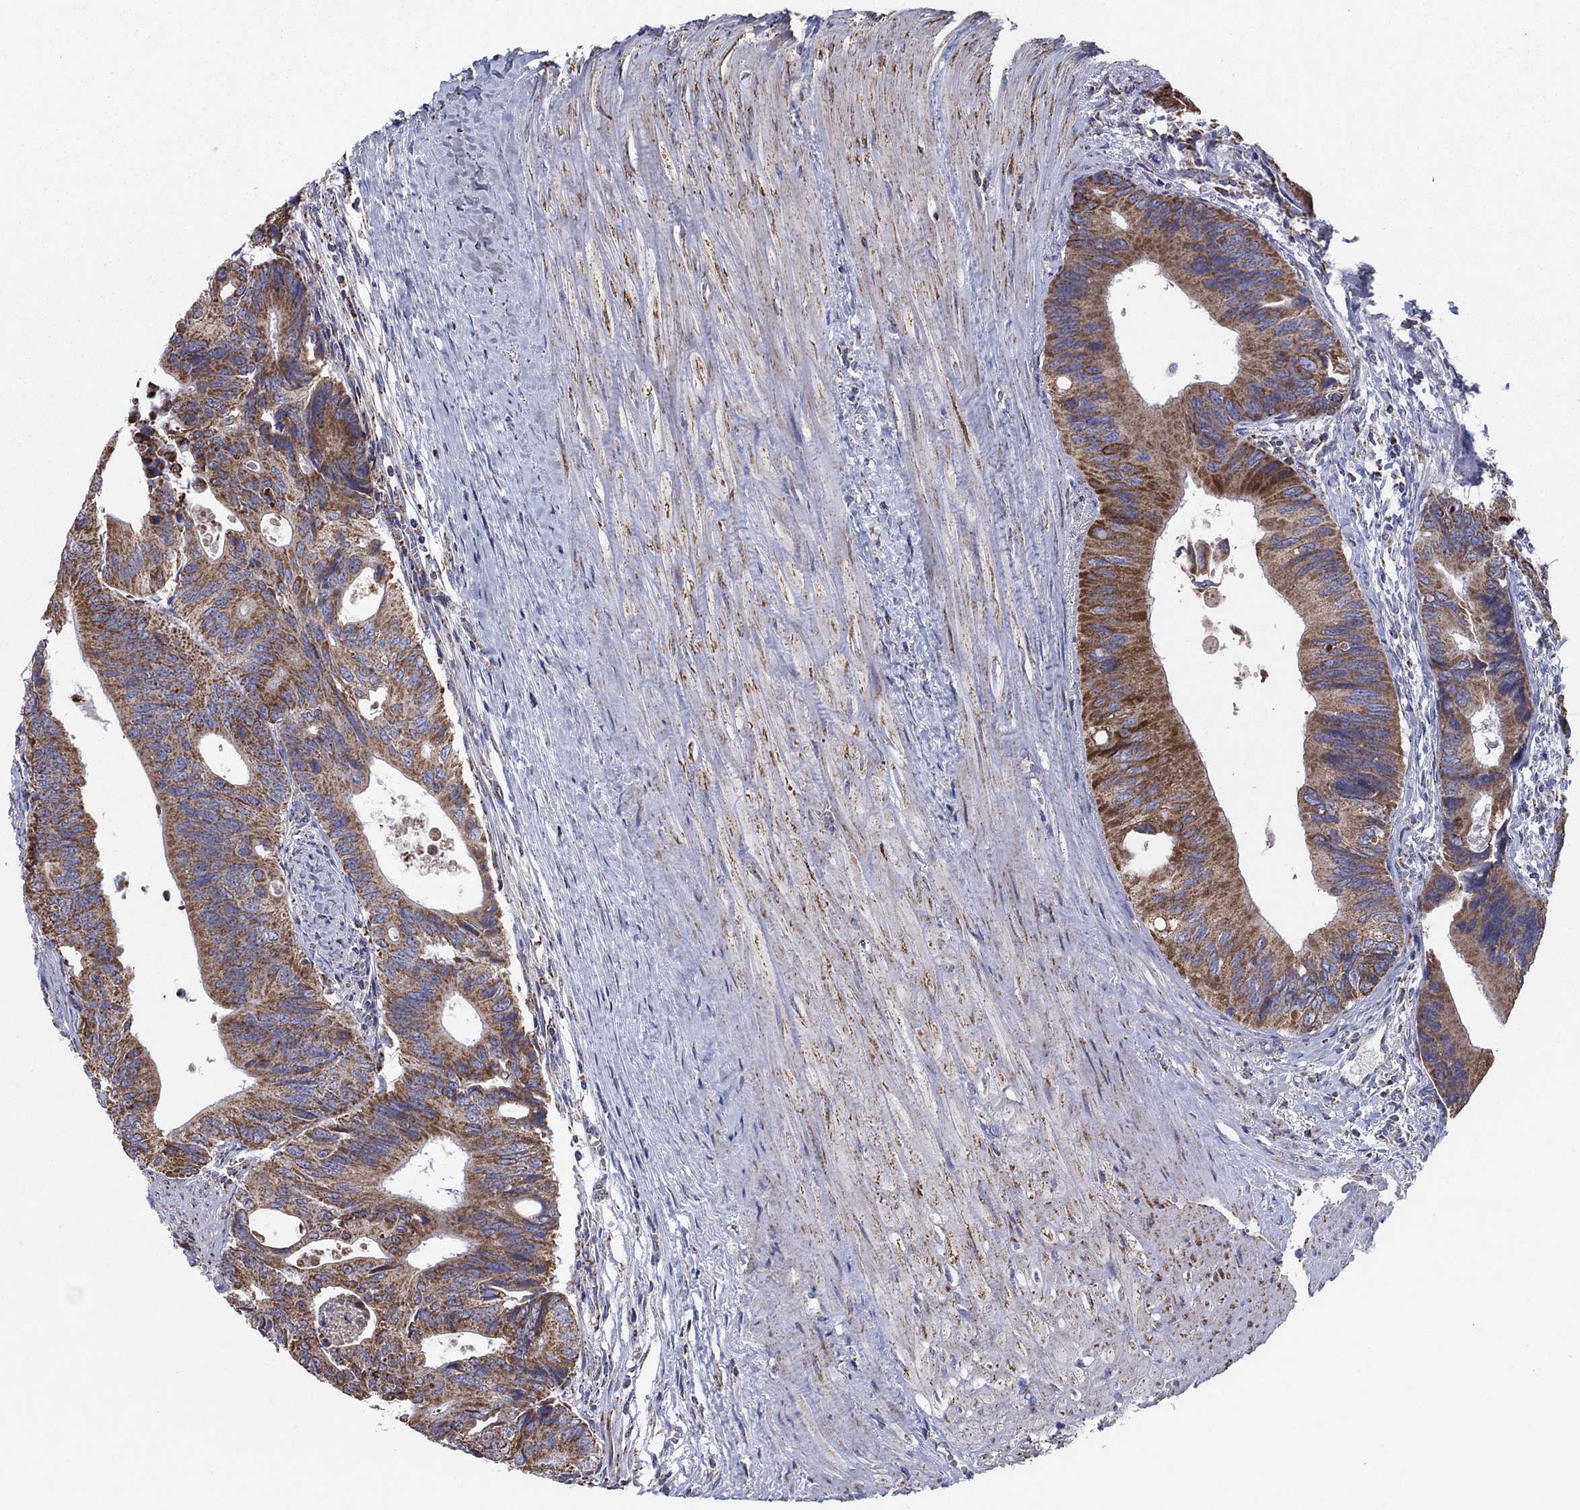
{"staining": {"intensity": "moderate", "quantity": ">75%", "location": "cytoplasmic/membranous"}, "tissue": "colorectal cancer", "cell_type": "Tumor cells", "image_type": "cancer", "snomed": [{"axis": "morphology", "description": "Normal tissue, NOS"}, {"axis": "morphology", "description": "Adenocarcinoma, NOS"}, {"axis": "topography", "description": "Colon"}], "caption": "Protein analysis of colorectal cancer (adenocarcinoma) tissue demonstrates moderate cytoplasmic/membranous expression in about >75% of tumor cells.", "gene": "C9orf85", "patient": {"sex": "male", "age": 65}}